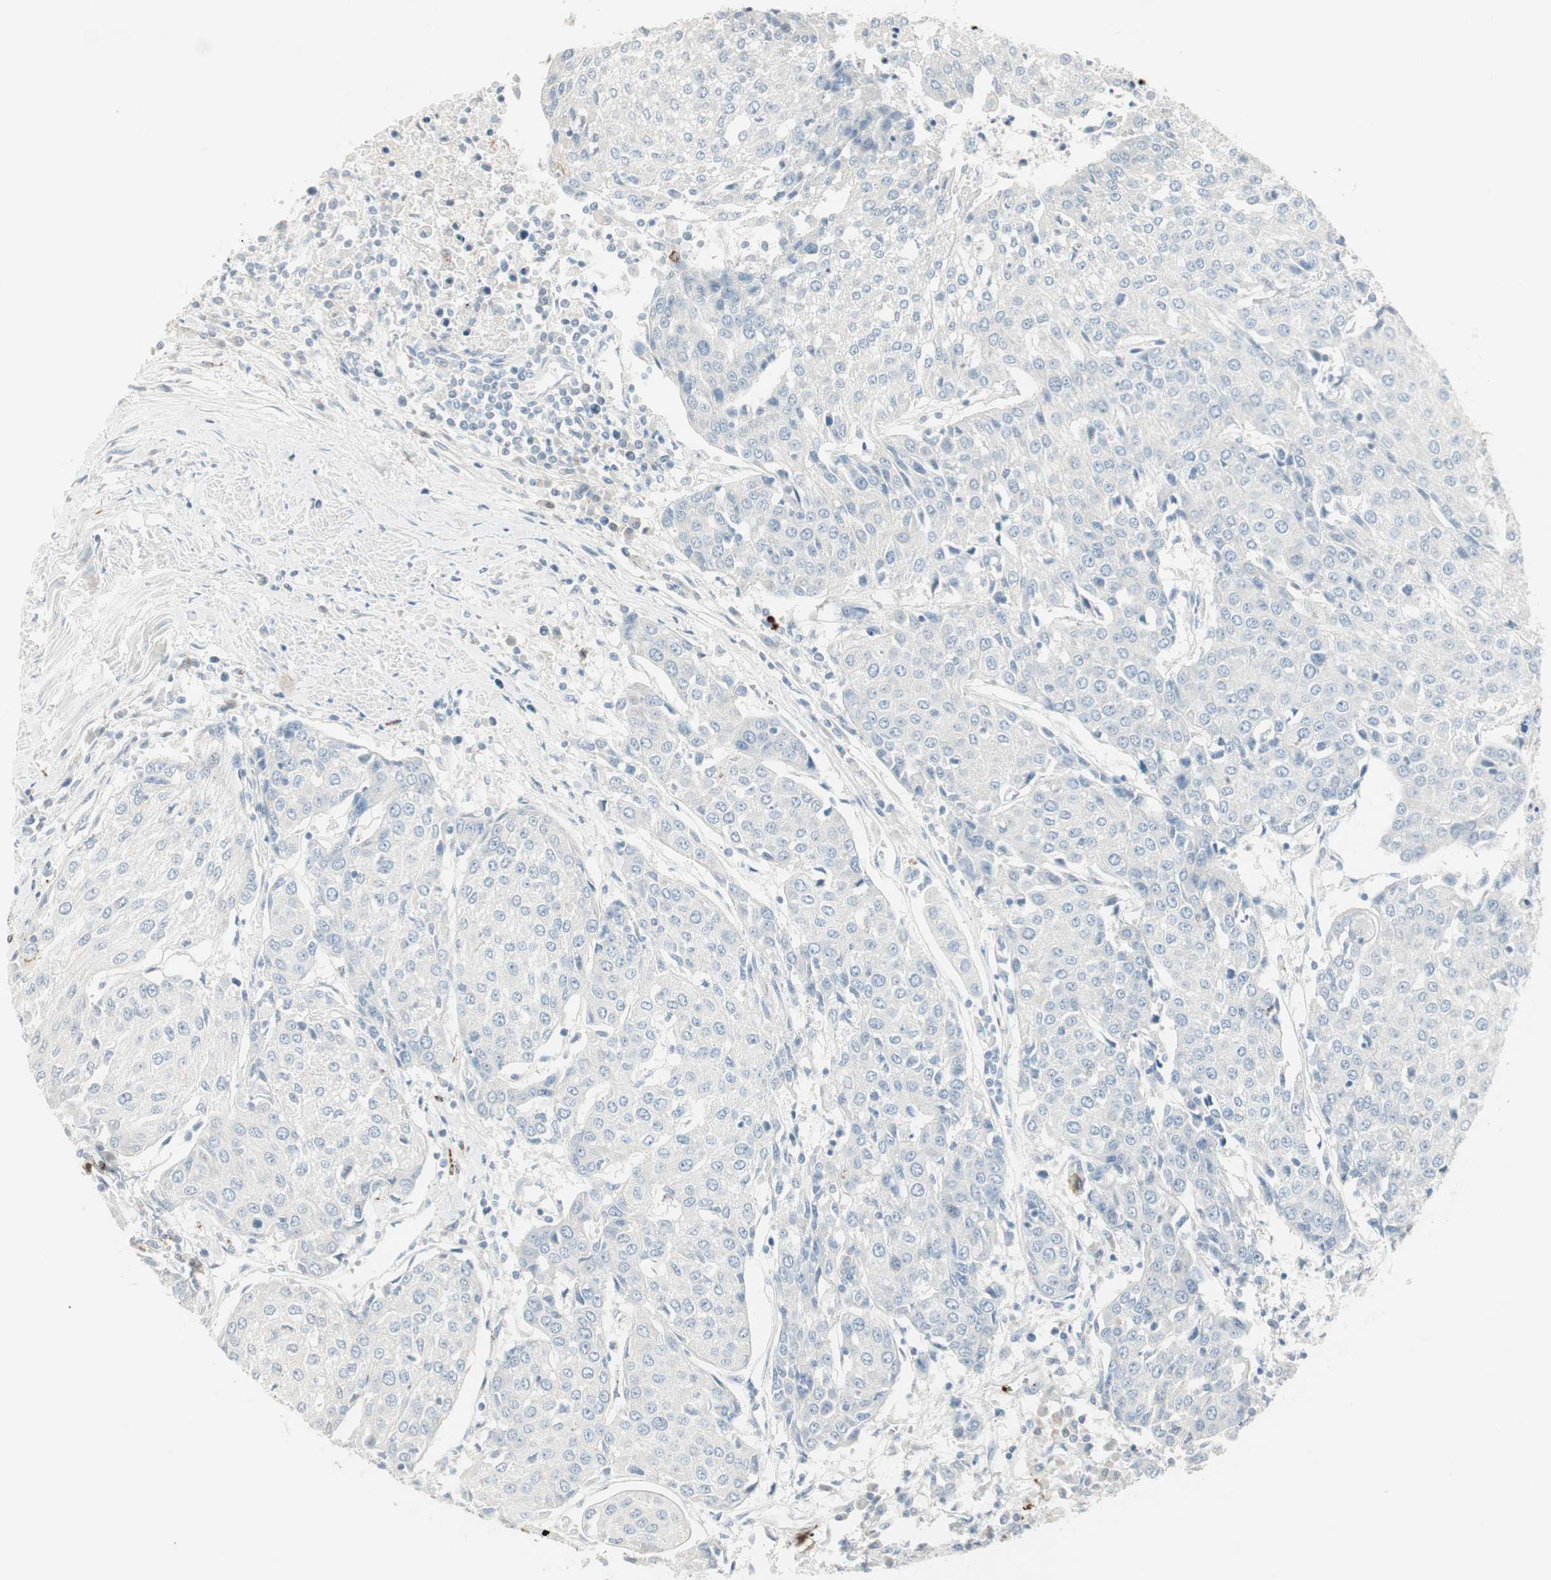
{"staining": {"intensity": "negative", "quantity": "none", "location": "none"}, "tissue": "urothelial cancer", "cell_type": "Tumor cells", "image_type": "cancer", "snomed": [{"axis": "morphology", "description": "Urothelial carcinoma, High grade"}, {"axis": "topography", "description": "Urinary bladder"}], "caption": "DAB (3,3'-diaminobenzidine) immunohistochemical staining of human urothelial carcinoma (high-grade) reveals no significant staining in tumor cells.", "gene": "PRTN3", "patient": {"sex": "female", "age": 85}}